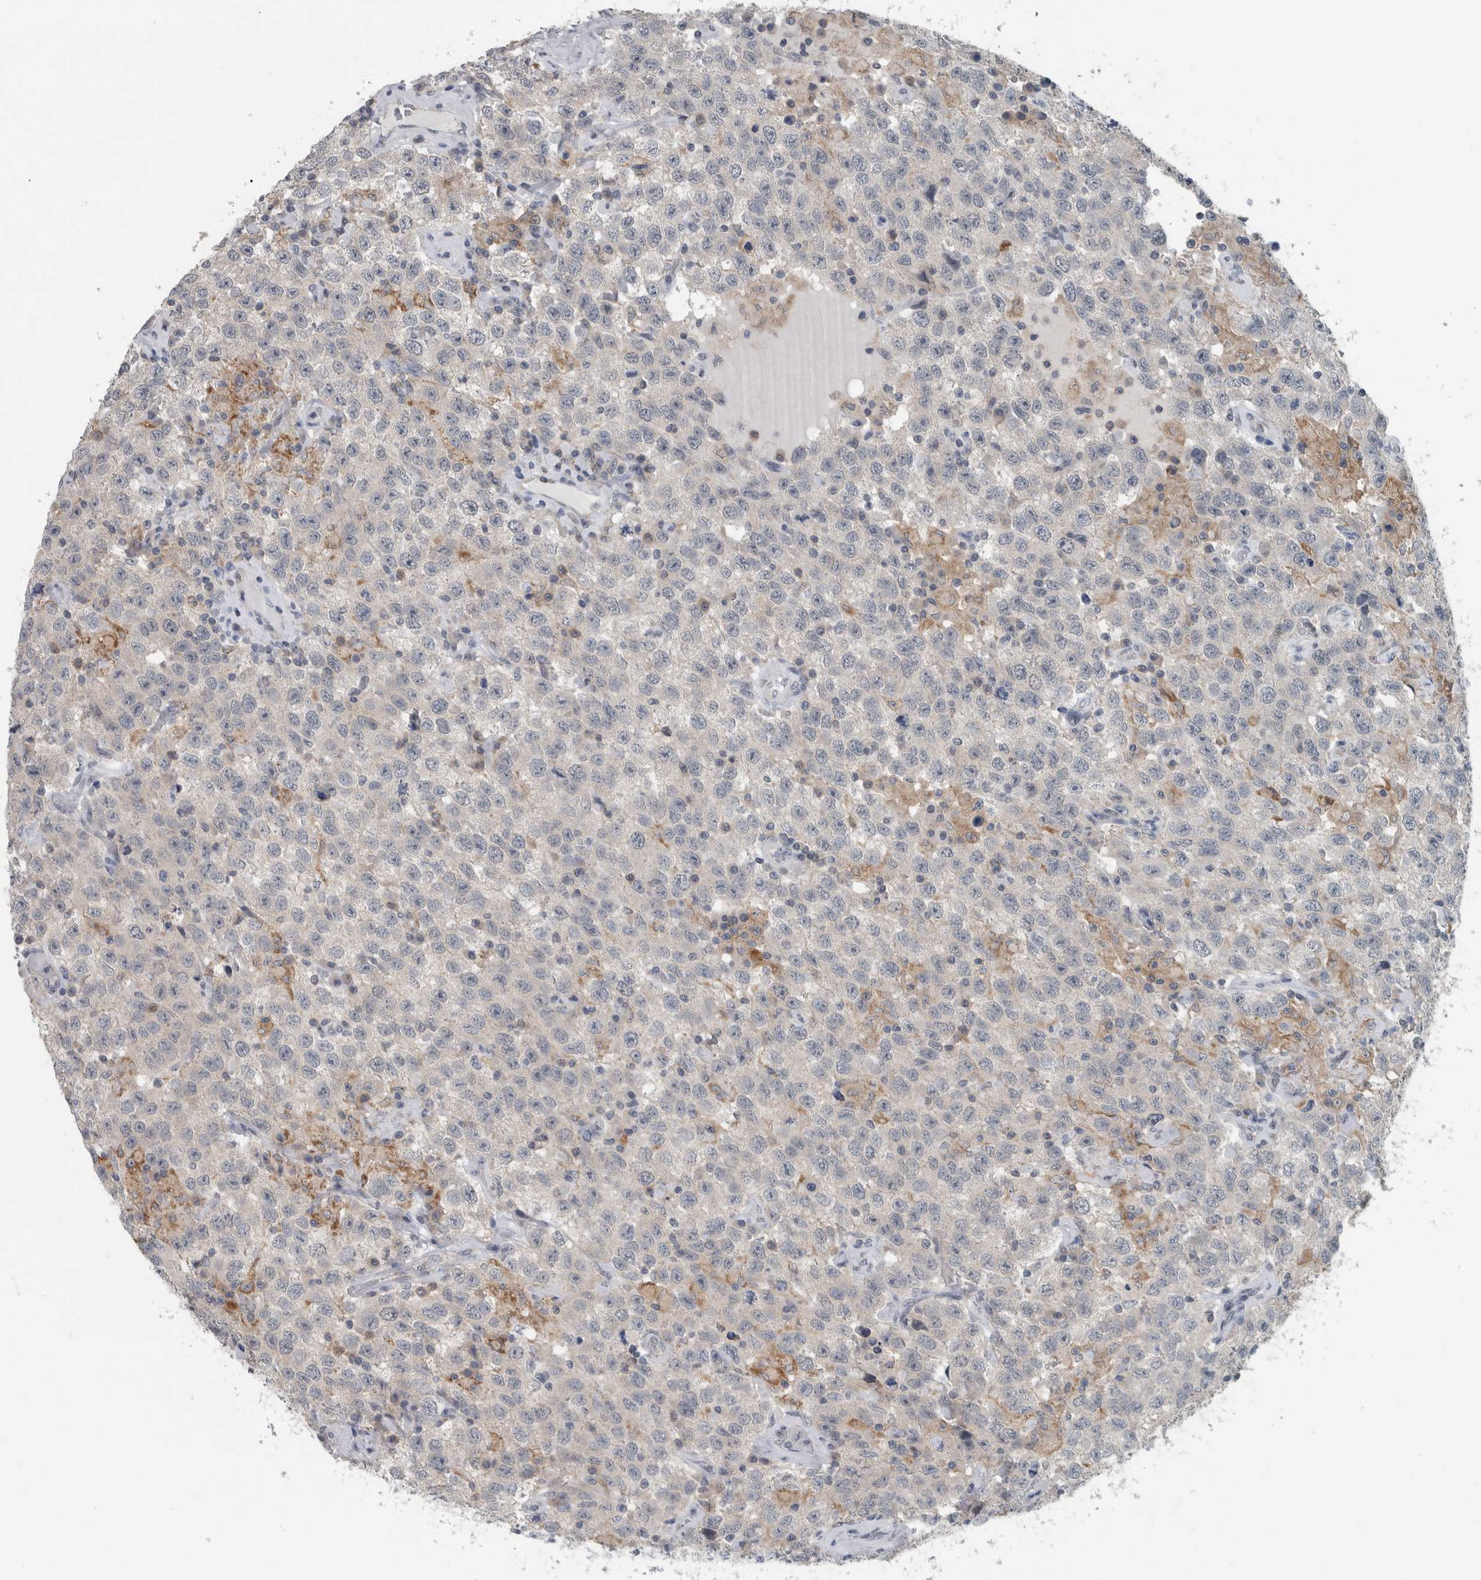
{"staining": {"intensity": "negative", "quantity": "none", "location": "none"}, "tissue": "testis cancer", "cell_type": "Tumor cells", "image_type": "cancer", "snomed": [{"axis": "morphology", "description": "Seminoma, NOS"}, {"axis": "topography", "description": "Testis"}], "caption": "The histopathology image shows no significant expression in tumor cells of seminoma (testis).", "gene": "ACSF2", "patient": {"sex": "male", "age": 41}}